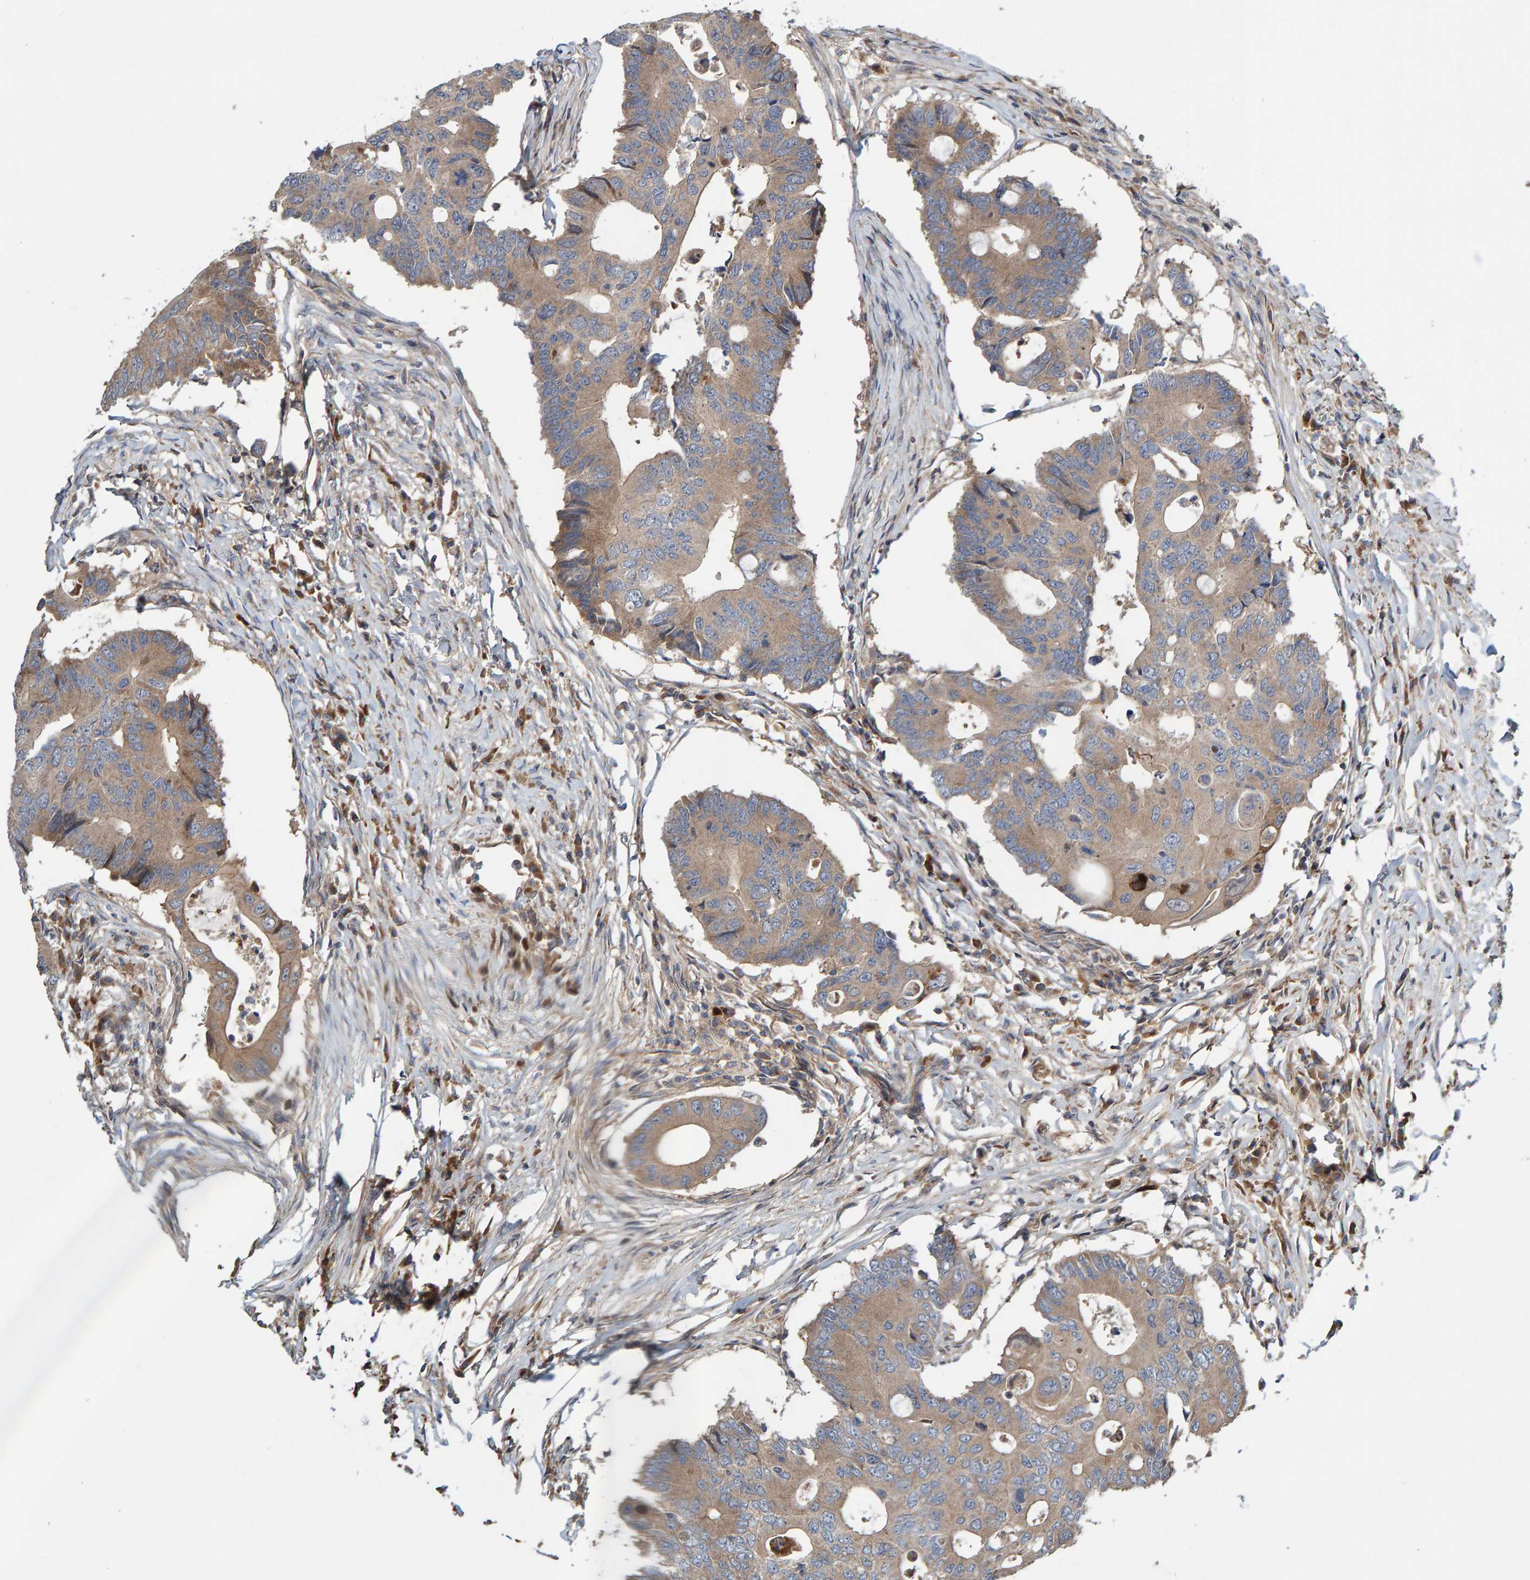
{"staining": {"intensity": "weak", "quantity": ">75%", "location": "cytoplasmic/membranous"}, "tissue": "colorectal cancer", "cell_type": "Tumor cells", "image_type": "cancer", "snomed": [{"axis": "morphology", "description": "Adenocarcinoma, NOS"}, {"axis": "topography", "description": "Colon"}], "caption": "DAB immunohistochemical staining of human colorectal adenocarcinoma demonstrates weak cytoplasmic/membranous protein positivity in approximately >75% of tumor cells. (DAB = brown stain, brightfield microscopy at high magnification).", "gene": "KIAA0753", "patient": {"sex": "male", "age": 71}}